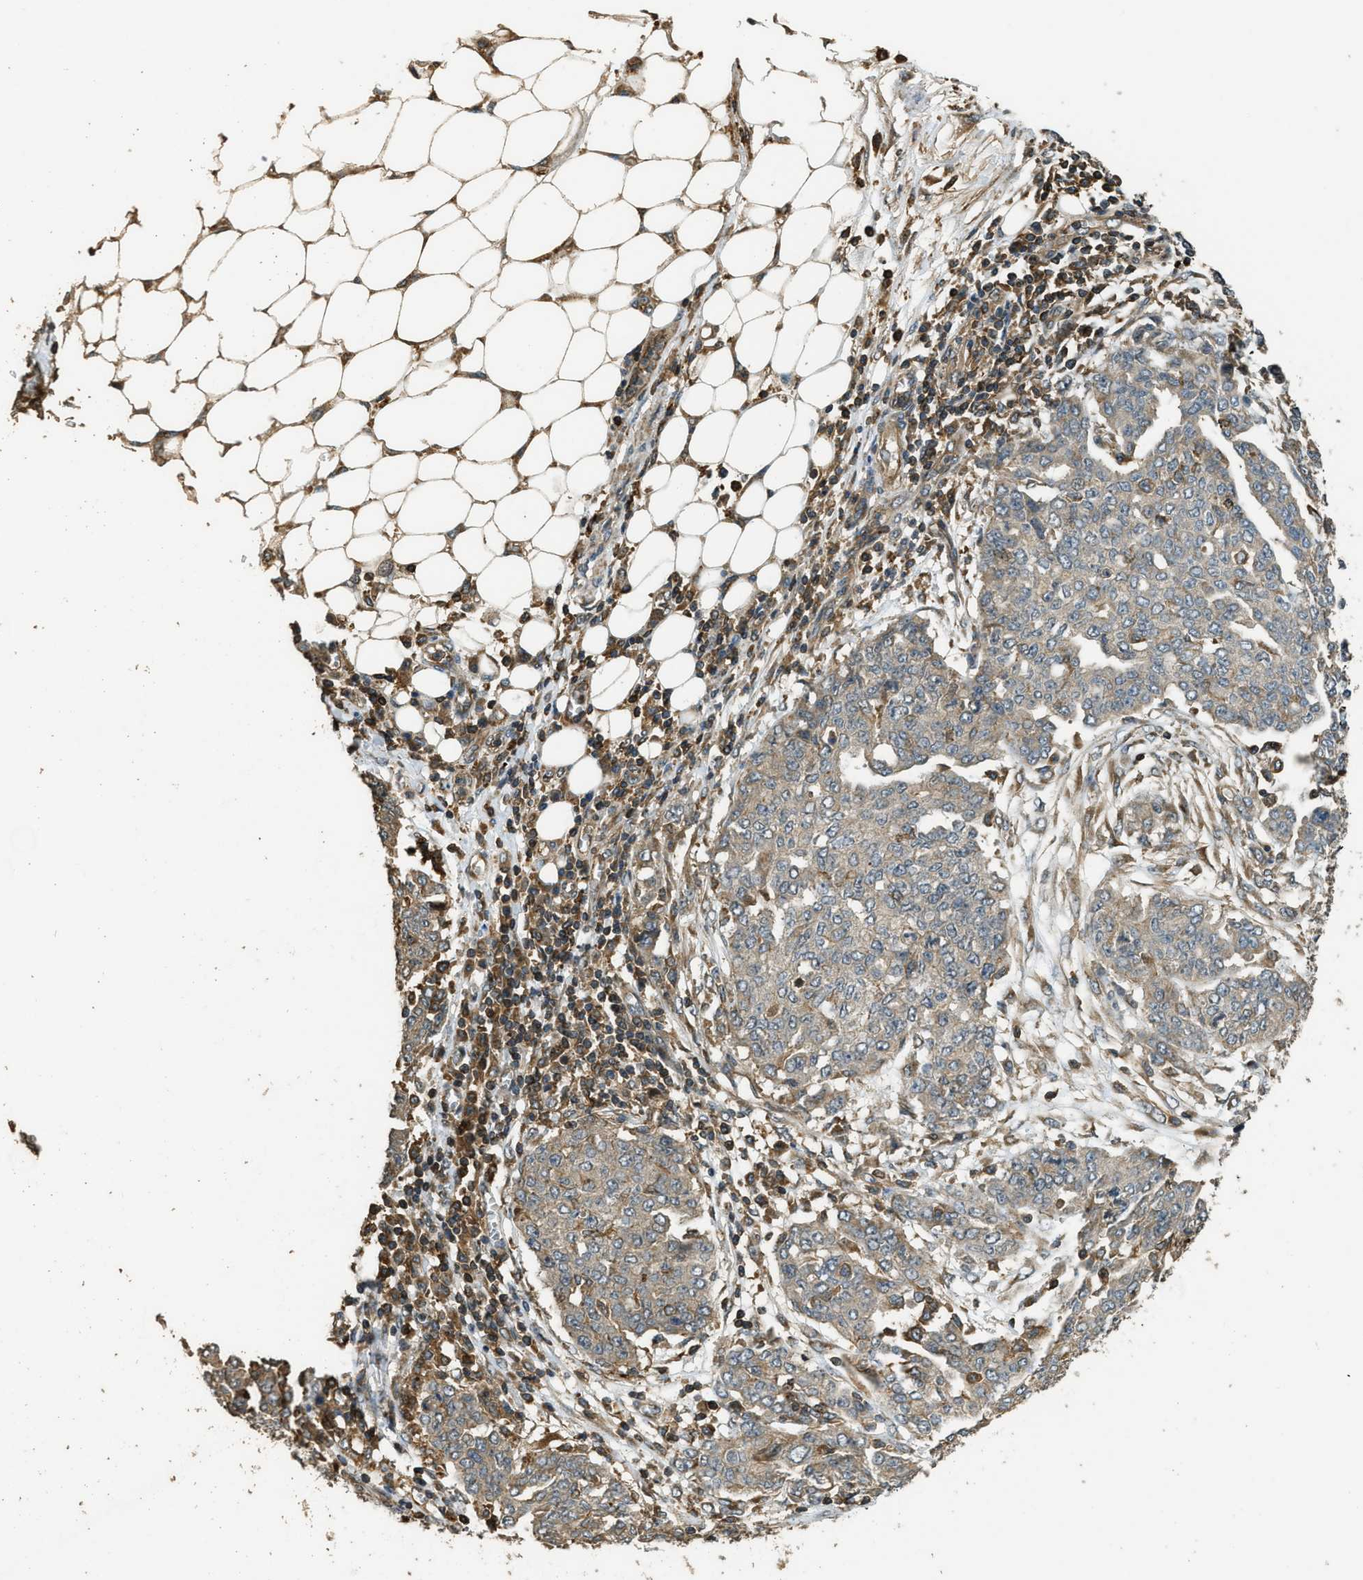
{"staining": {"intensity": "weak", "quantity": ">75%", "location": "cytoplasmic/membranous"}, "tissue": "ovarian cancer", "cell_type": "Tumor cells", "image_type": "cancer", "snomed": [{"axis": "morphology", "description": "Cystadenocarcinoma, serous, NOS"}, {"axis": "topography", "description": "Soft tissue"}, {"axis": "topography", "description": "Ovary"}], "caption": "This micrograph demonstrates immunohistochemistry (IHC) staining of human ovarian cancer, with low weak cytoplasmic/membranous positivity in about >75% of tumor cells.", "gene": "PPP6R3", "patient": {"sex": "female", "age": 57}}